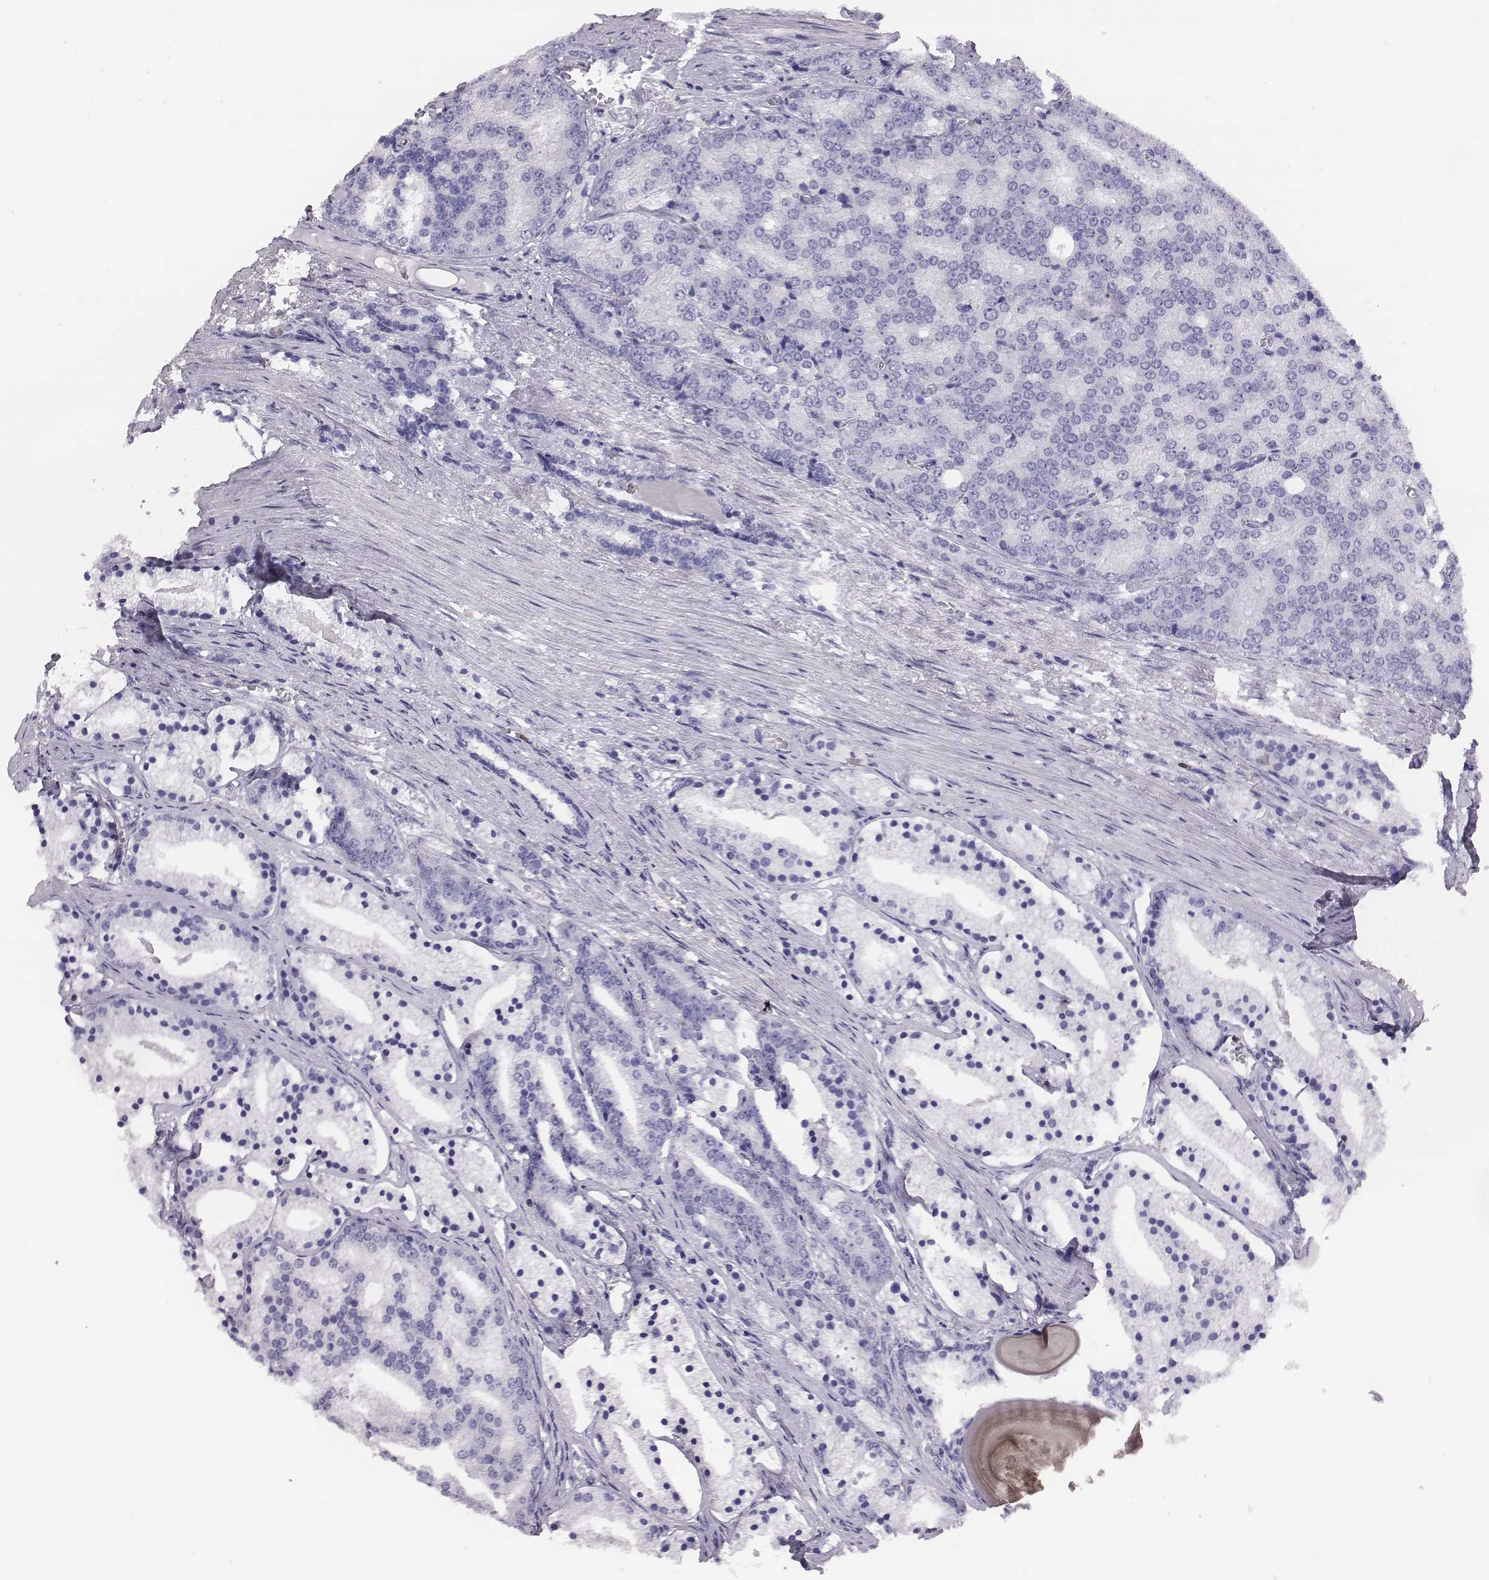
{"staining": {"intensity": "negative", "quantity": "none", "location": "none"}, "tissue": "prostate cancer", "cell_type": "Tumor cells", "image_type": "cancer", "snomed": [{"axis": "morphology", "description": "Adenocarcinoma, NOS"}, {"axis": "topography", "description": "Prostate"}], "caption": "Immunohistochemical staining of prostate adenocarcinoma shows no significant expression in tumor cells.", "gene": "ACOD1", "patient": {"sex": "male", "age": 69}}